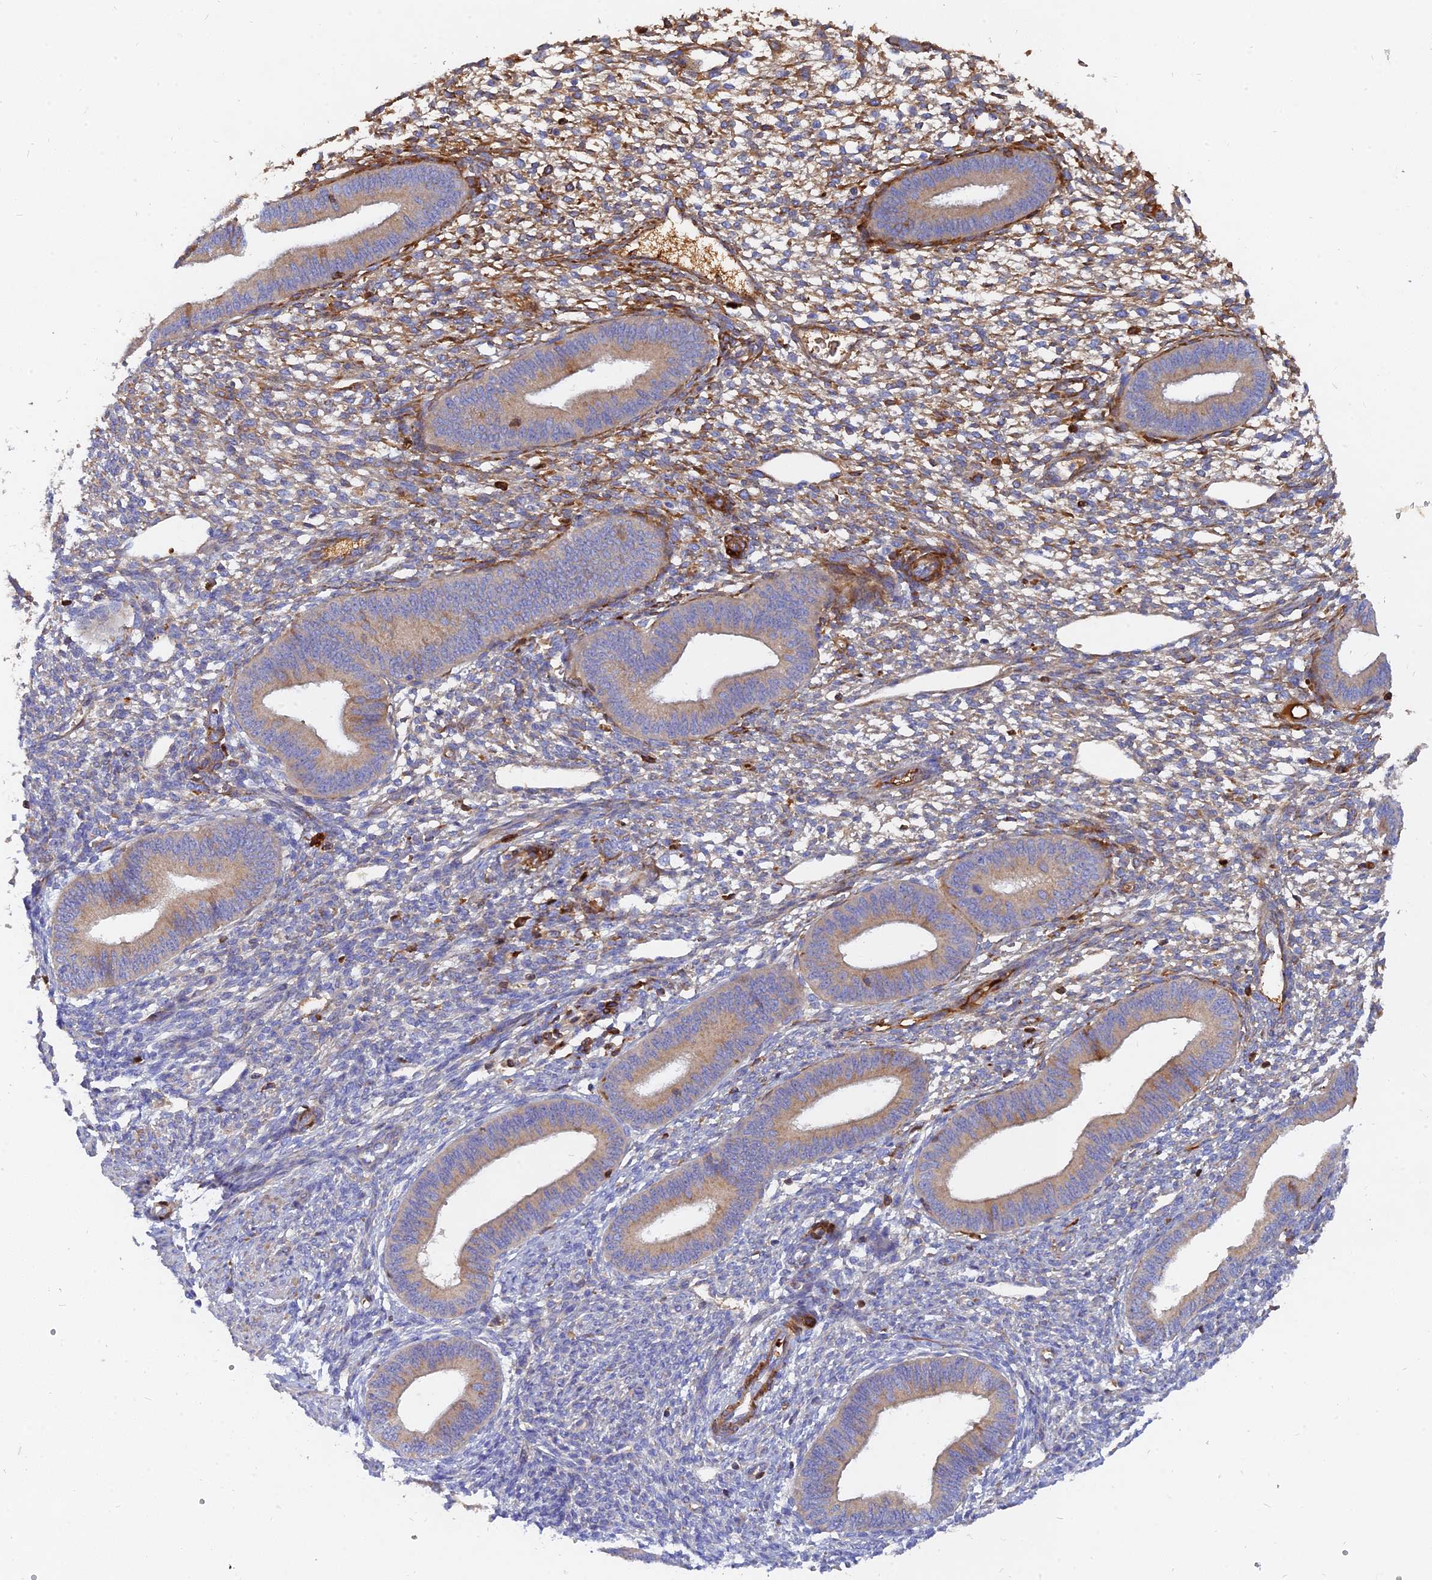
{"staining": {"intensity": "moderate", "quantity": "<25%", "location": "cytoplasmic/membranous"}, "tissue": "endometrium", "cell_type": "Cells in endometrial stroma", "image_type": "normal", "snomed": [{"axis": "morphology", "description": "Normal tissue, NOS"}, {"axis": "topography", "description": "Endometrium"}], "caption": "Immunohistochemistry (IHC) of normal human endometrium shows low levels of moderate cytoplasmic/membranous staining in about <25% of cells in endometrial stroma. (DAB = brown stain, brightfield microscopy at high magnification).", "gene": "MROH1", "patient": {"sex": "female", "age": 46}}